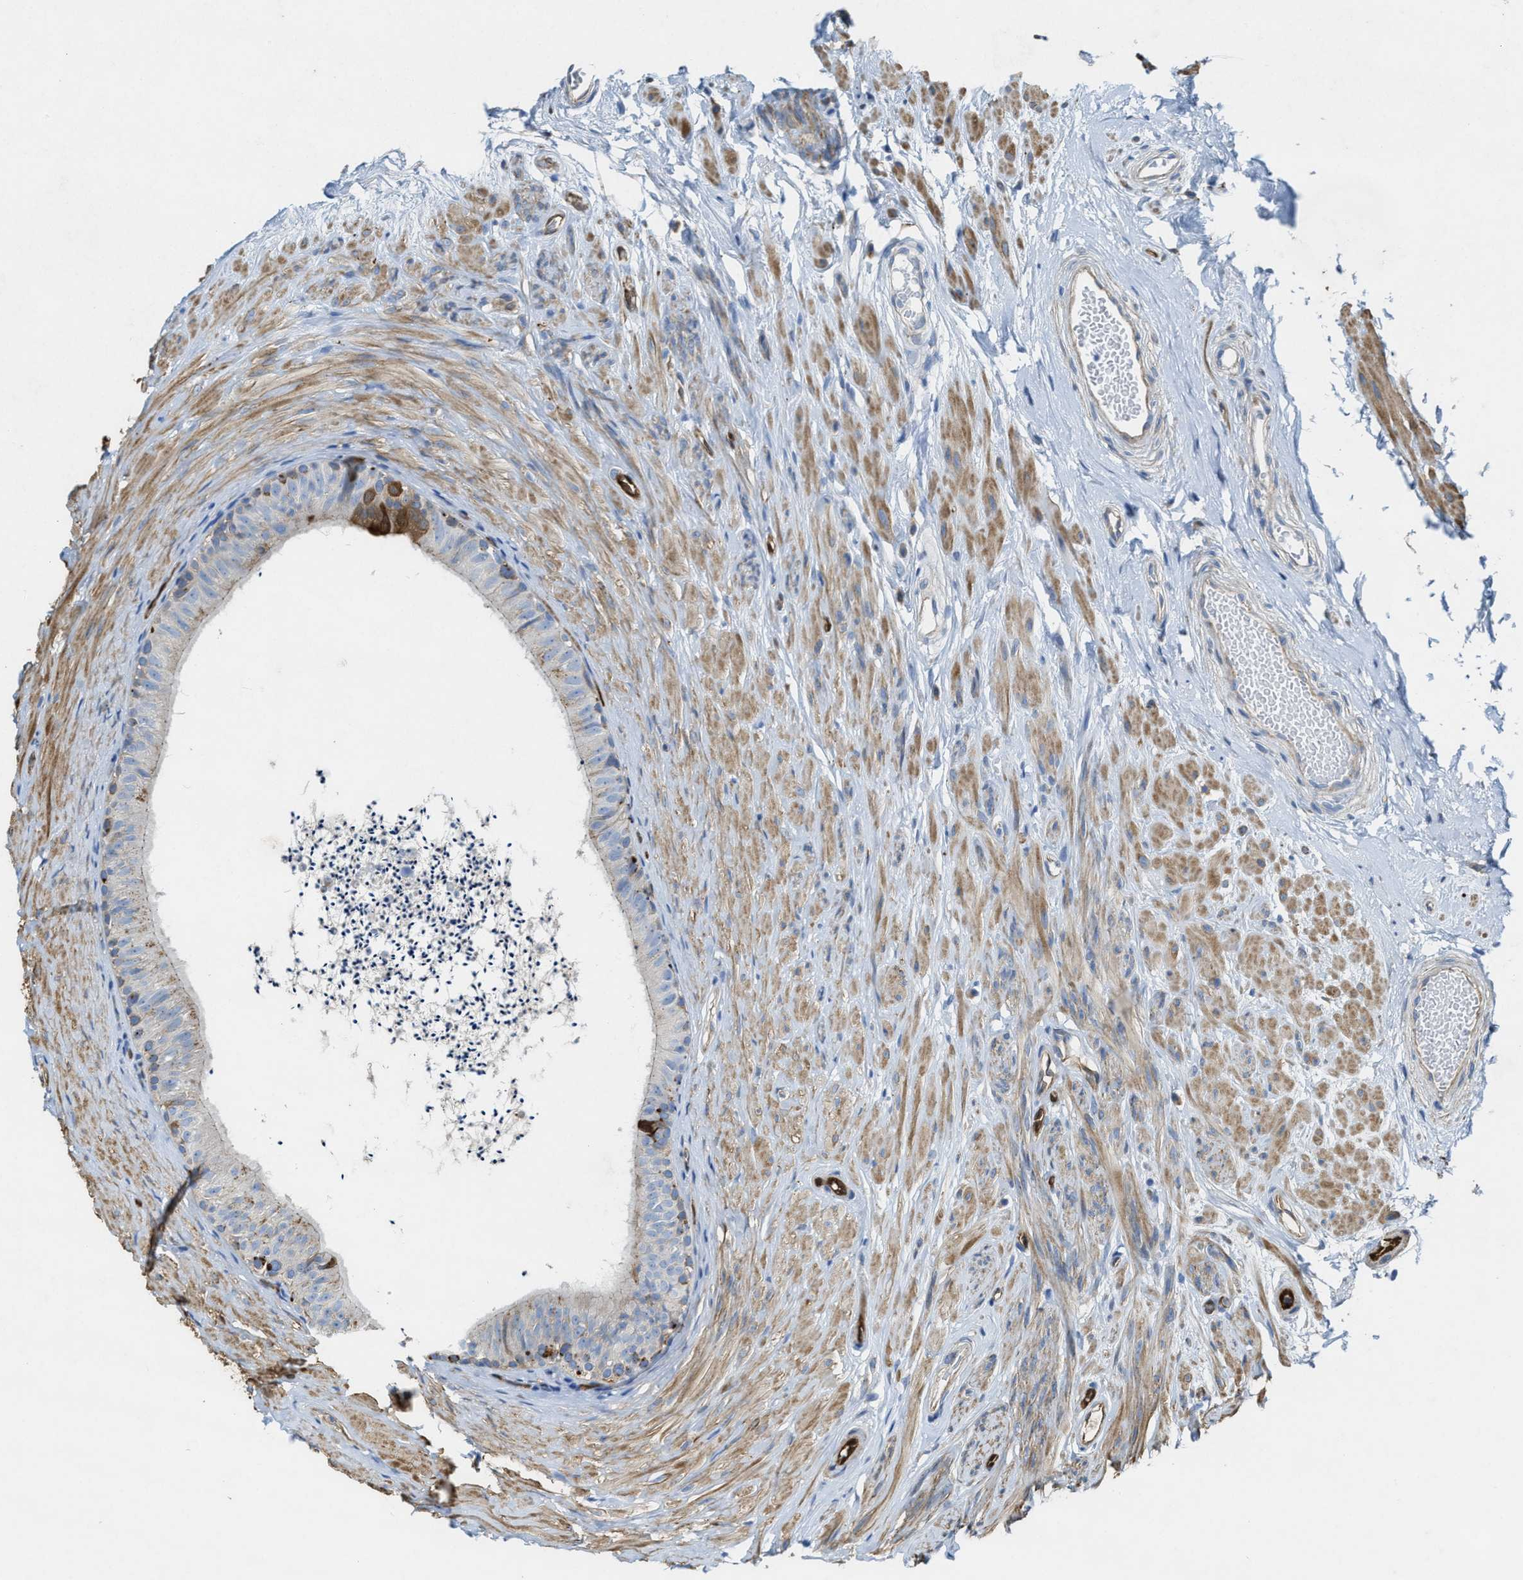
{"staining": {"intensity": "moderate", "quantity": "<25%", "location": "cytoplasmic/membranous"}, "tissue": "epididymis", "cell_type": "Glandular cells", "image_type": "normal", "snomed": [{"axis": "morphology", "description": "Normal tissue, NOS"}, {"axis": "topography", "description": "Epididymis"}], "caption": "Brown immunohistochemical staining in normal human epididymis reveals moderate cytoplasmic/membranous staining in approximately <25% of glandular cells.", "gene": "ASS1", "patient": {"sex": "male", "age": 56}}